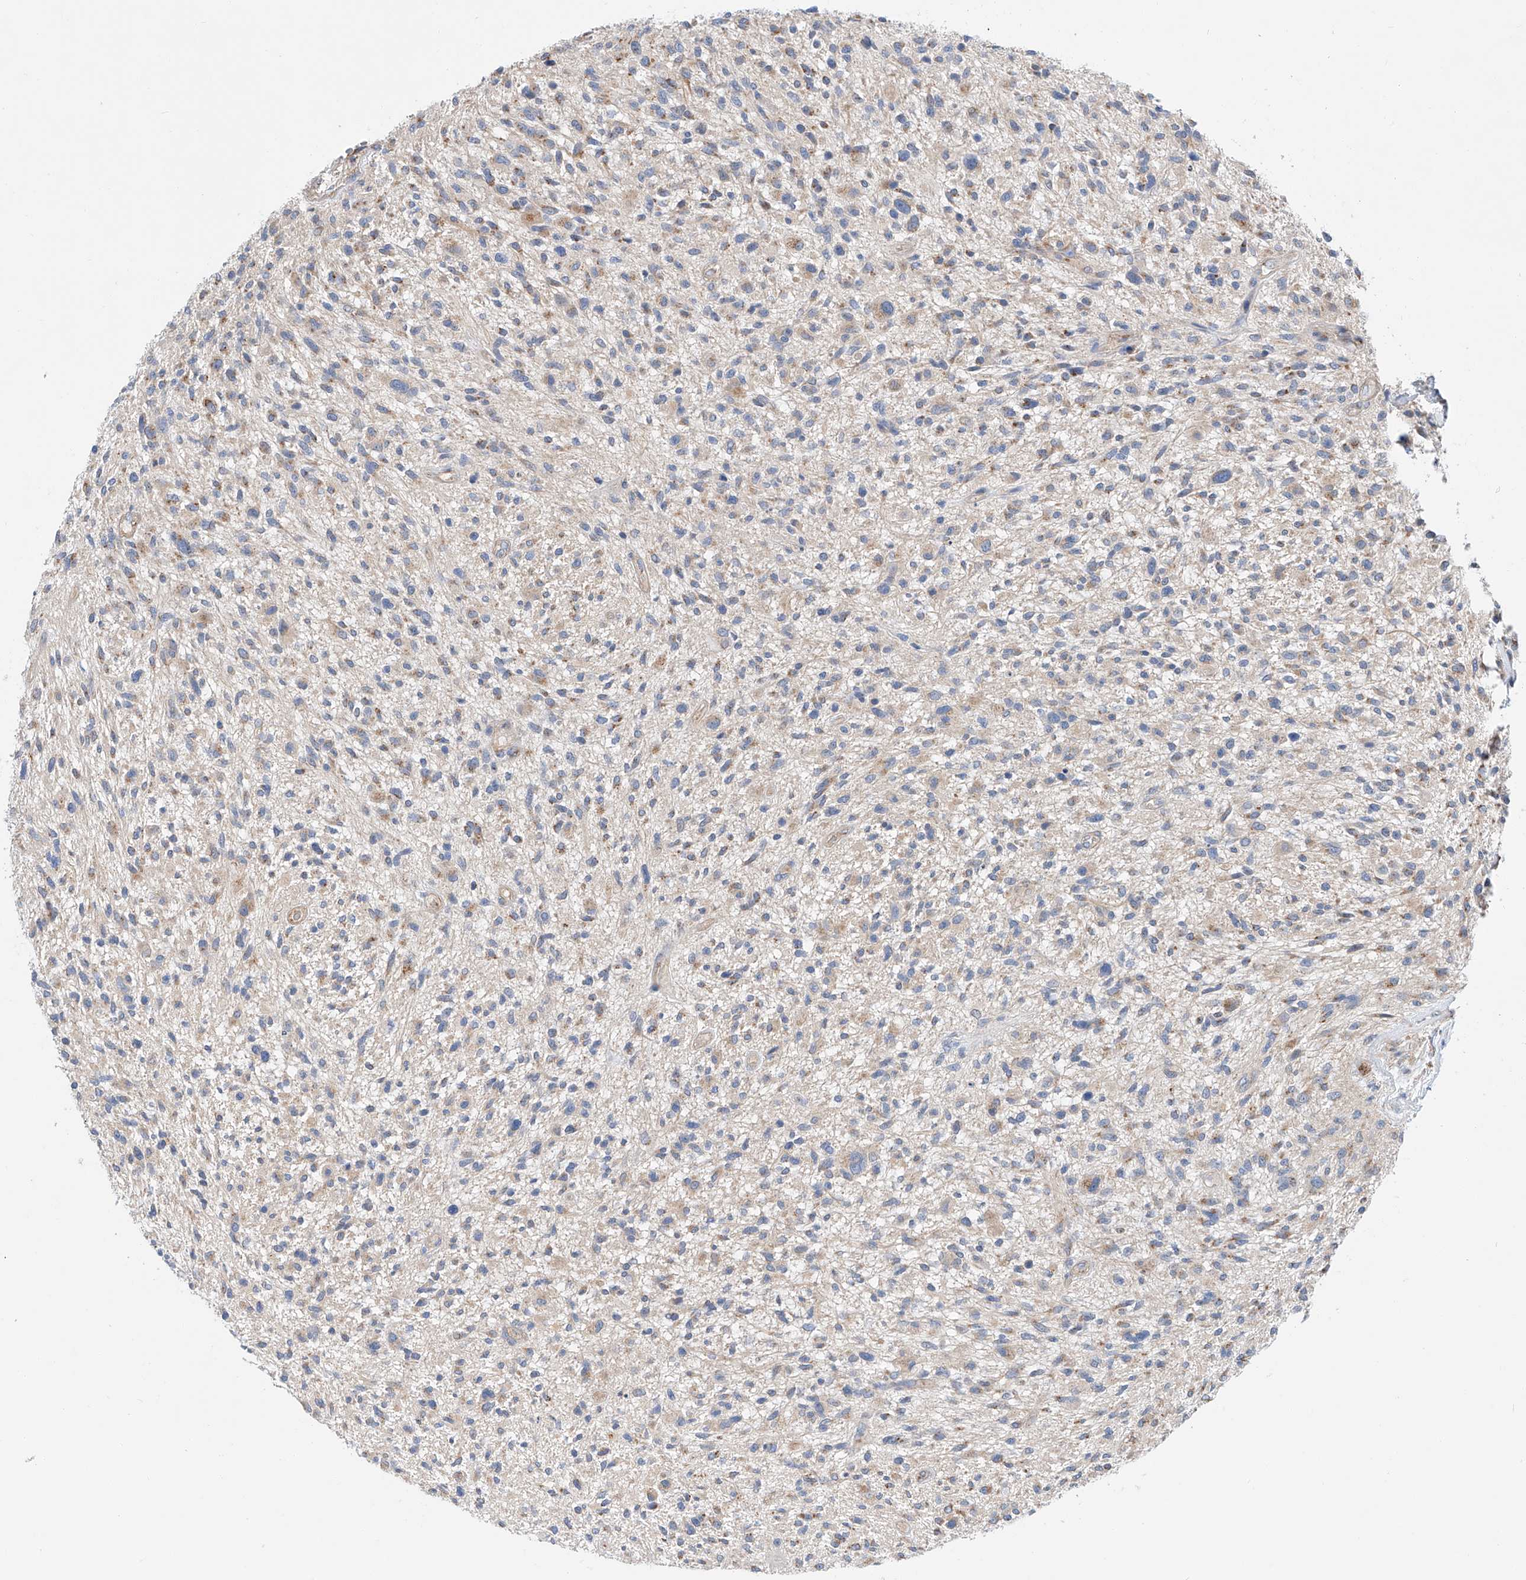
{"staining": {"intensity": "weak", "quantity": "25%-75%", "location": "cytoplasmic/membranous"}, "tissue": "glioma", "cell_type": "Tumor cells", "image_type": "cancer", "snomed": [{"axis": "morphology", "description": "Glioma, malignant, High grade"}, {"axis": "topography", "description": "Brain"}], "caption": "Immunohistochemistry (IHC) histopathology image of neoplastic tissue: glioma stained using immunohistochemistry (IHC) reveals low levels of weak protein expression localized specifically in the cytoplasmic/membranous of tumor cells, appearing as a cytoplasmic/membranous brown color.", "gene": "SLC22A7", "patient": {"sex": "male", "age": 47}}